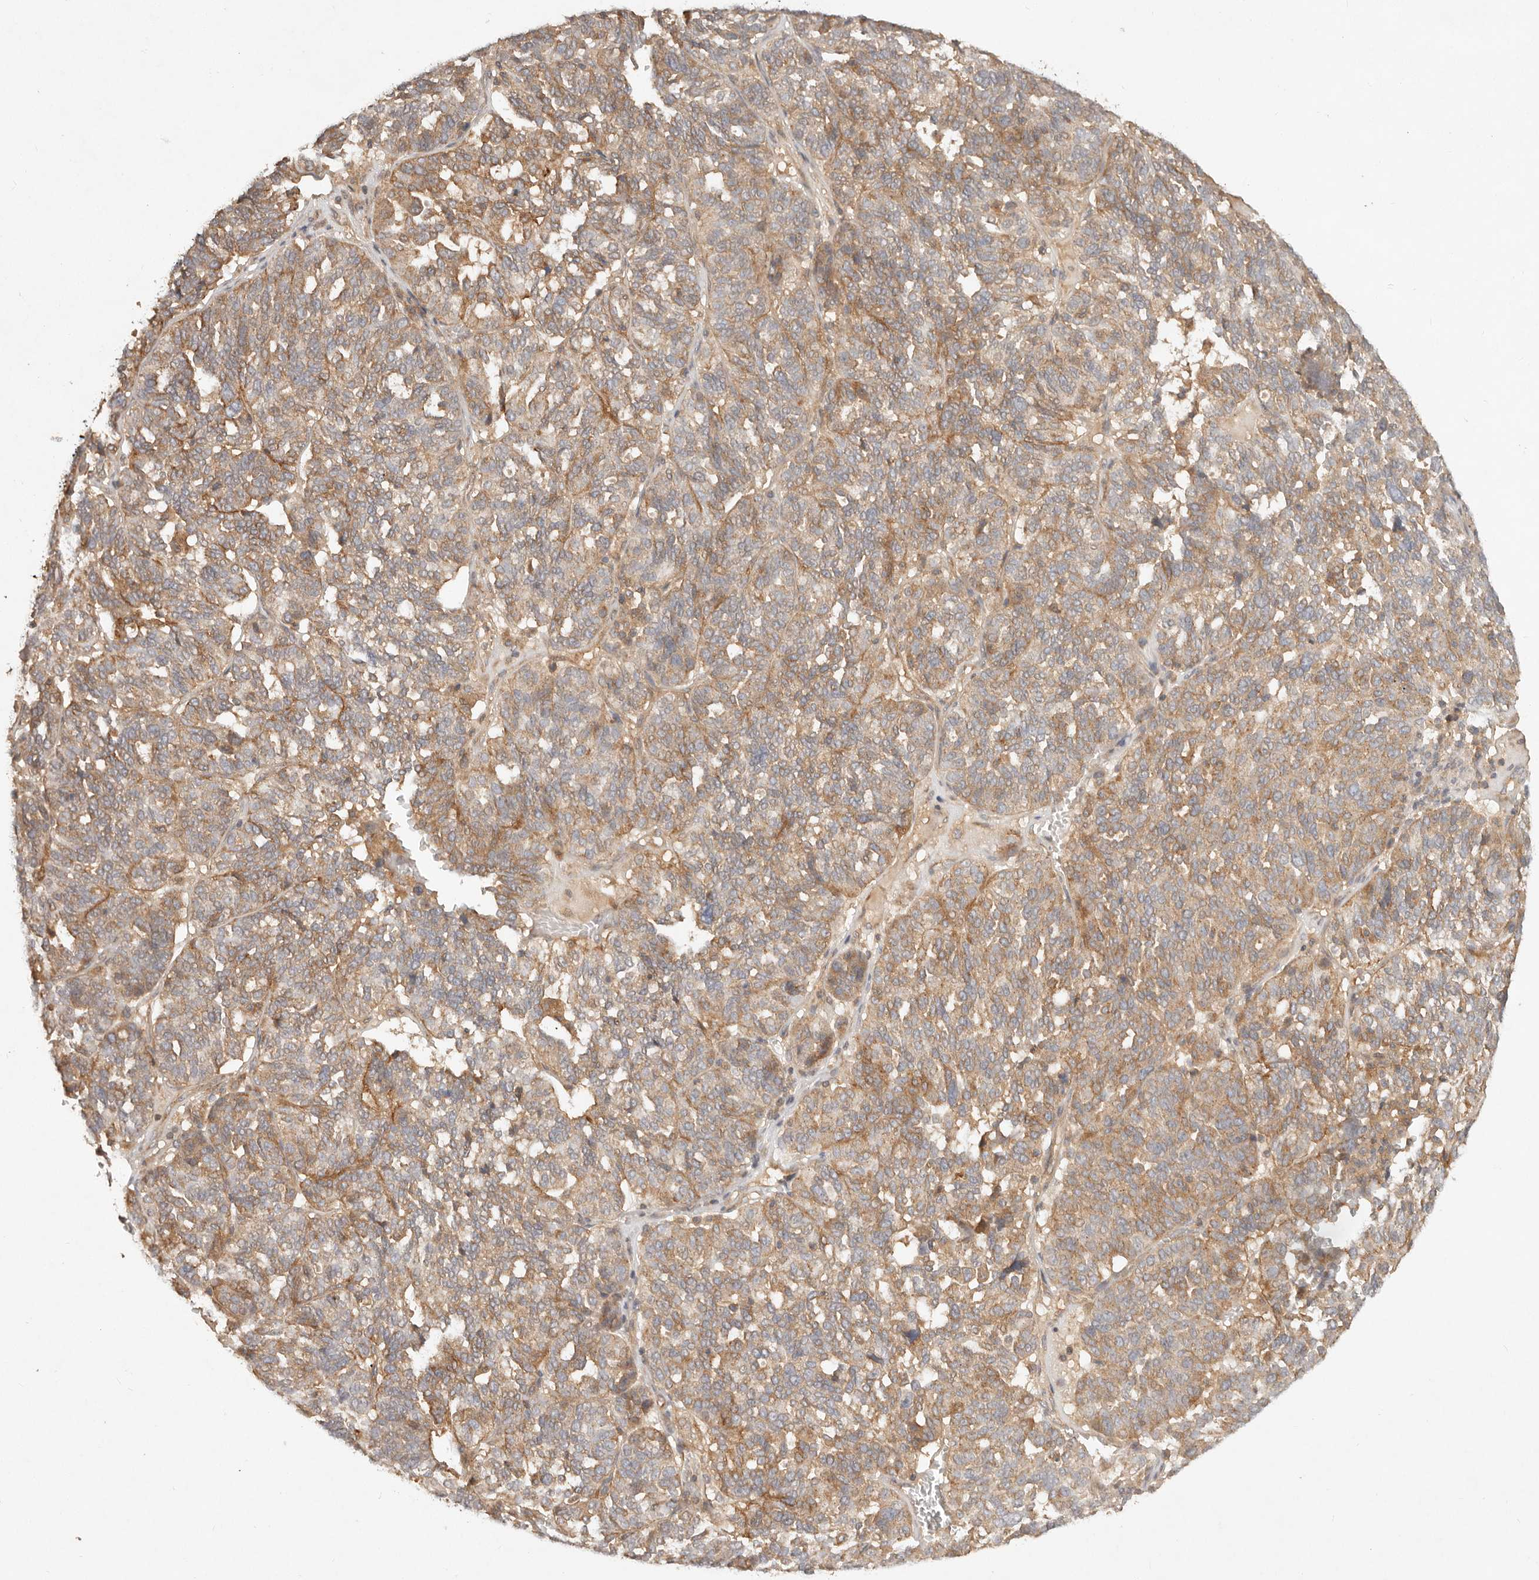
{"staining": {"intensity": "moderate", "quantity": ">75%", "location": "cytoplasmic/membranous"}, "tissue": "ovarian cancer", "cell_type": "Tumor cells", "image_type": "cancer", "snomed": [{"axis": "morphology", "description": "Cystadenocarcinoma, serous, NOS"}, {"axis": "topography", "description": "Ovary"}], "caption": "An image showing moderate cytoplasmic/membranous positivity in approximately >75% of tumor cells in ovarian cancer (serous cystadenocarcinoma), as visualized by brown immunohistochemical staining.", "gene": "HECTD3", "patient": {"sex": "female", "age": 59}}